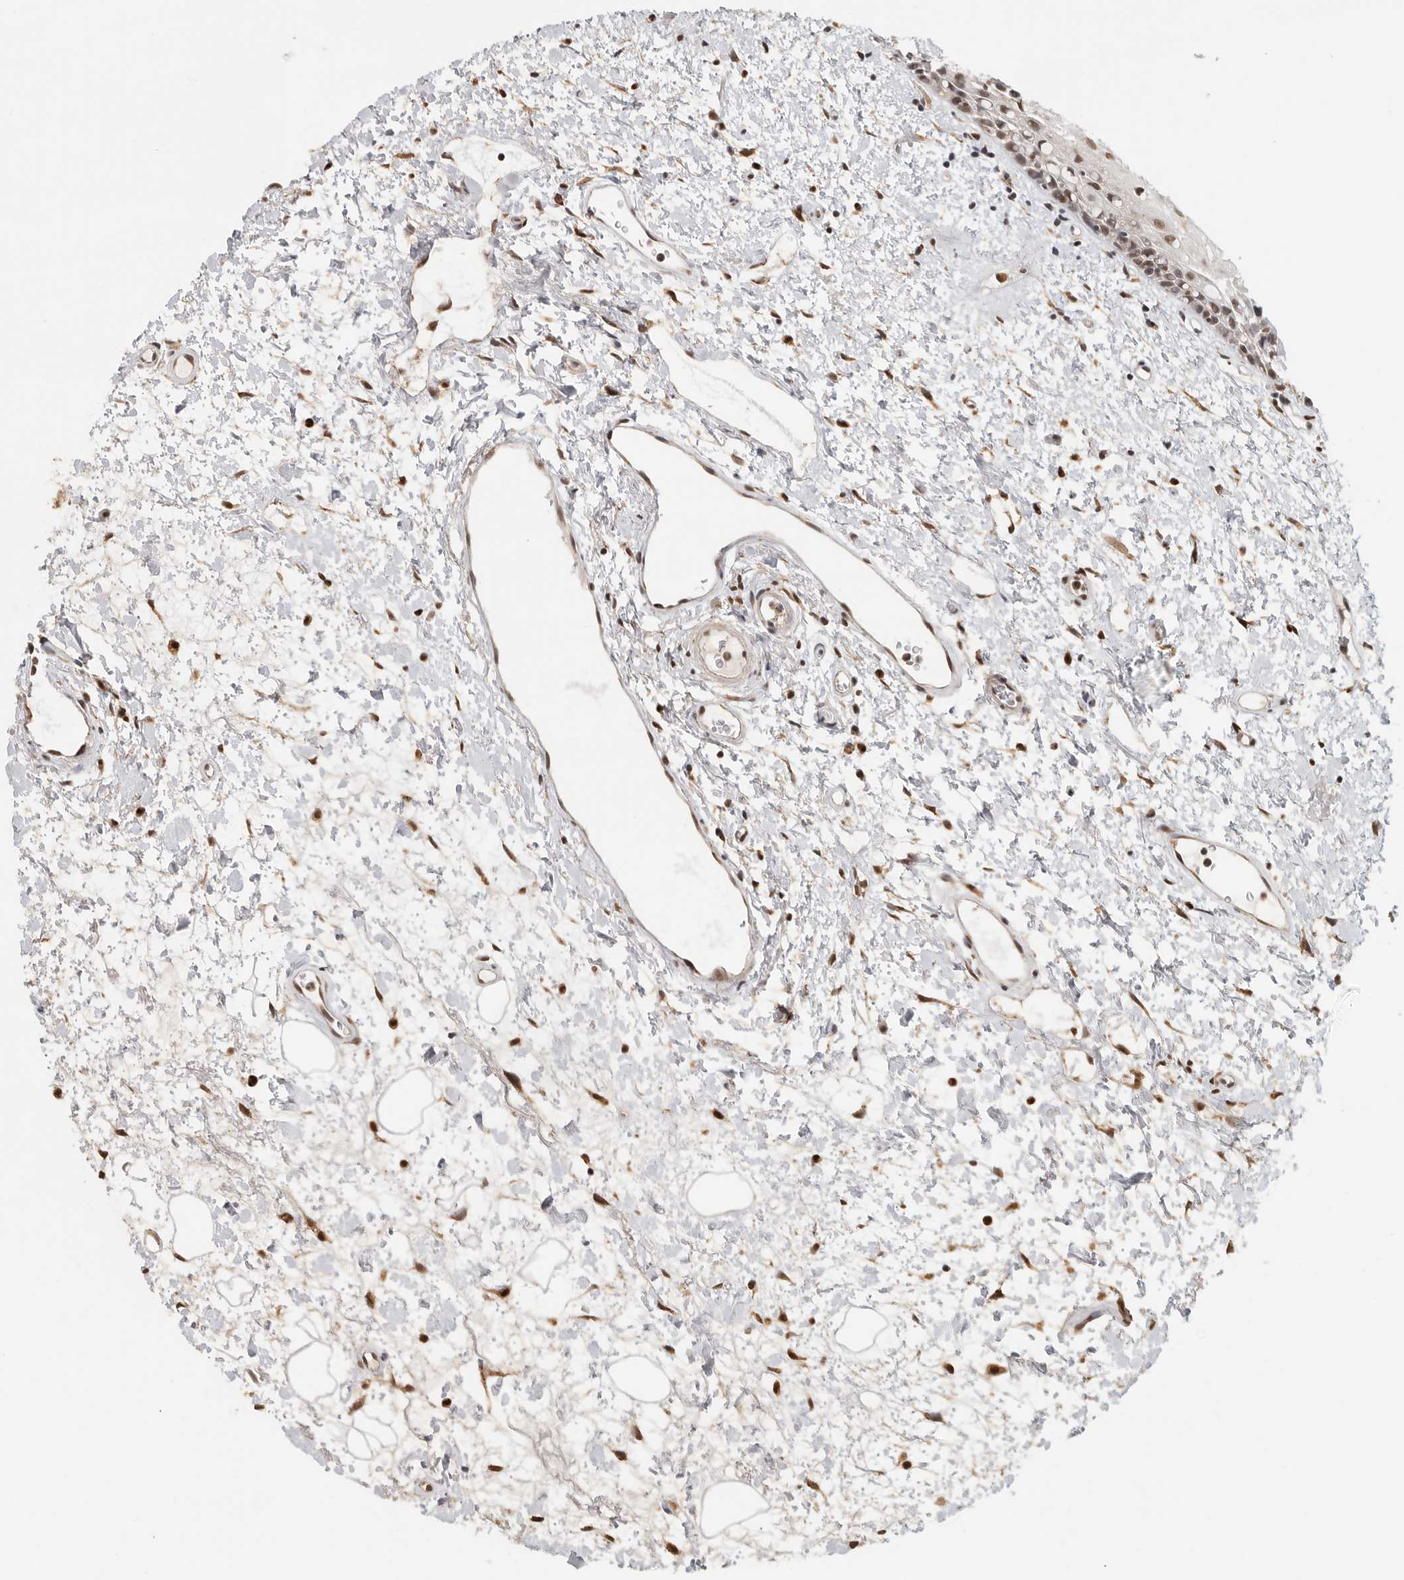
{"staining": {"intensity": "moderate", "quantity": "25%-75%", "location": "nuclear"}, "tissue": "oral mucosa", "cell_type": "Squamous epithelial cells", "image_type": "normal", "snomed": [{"axis": "morphology", "description": "Normal tissue, NOS"}, {"axis": "topography", "description": "Oral tissue"}], "caption": "Protein expression analysis of normal oral mucosa reveals moderate nuclear expression in approximately 25%-75% of squamous epithelial cells. Immunohistochemistry (ihc) stains the protein in brown and the nuclei are stained blue.", "gene": "ZNF83", "patient": {"sex": "female", "age": 76}}